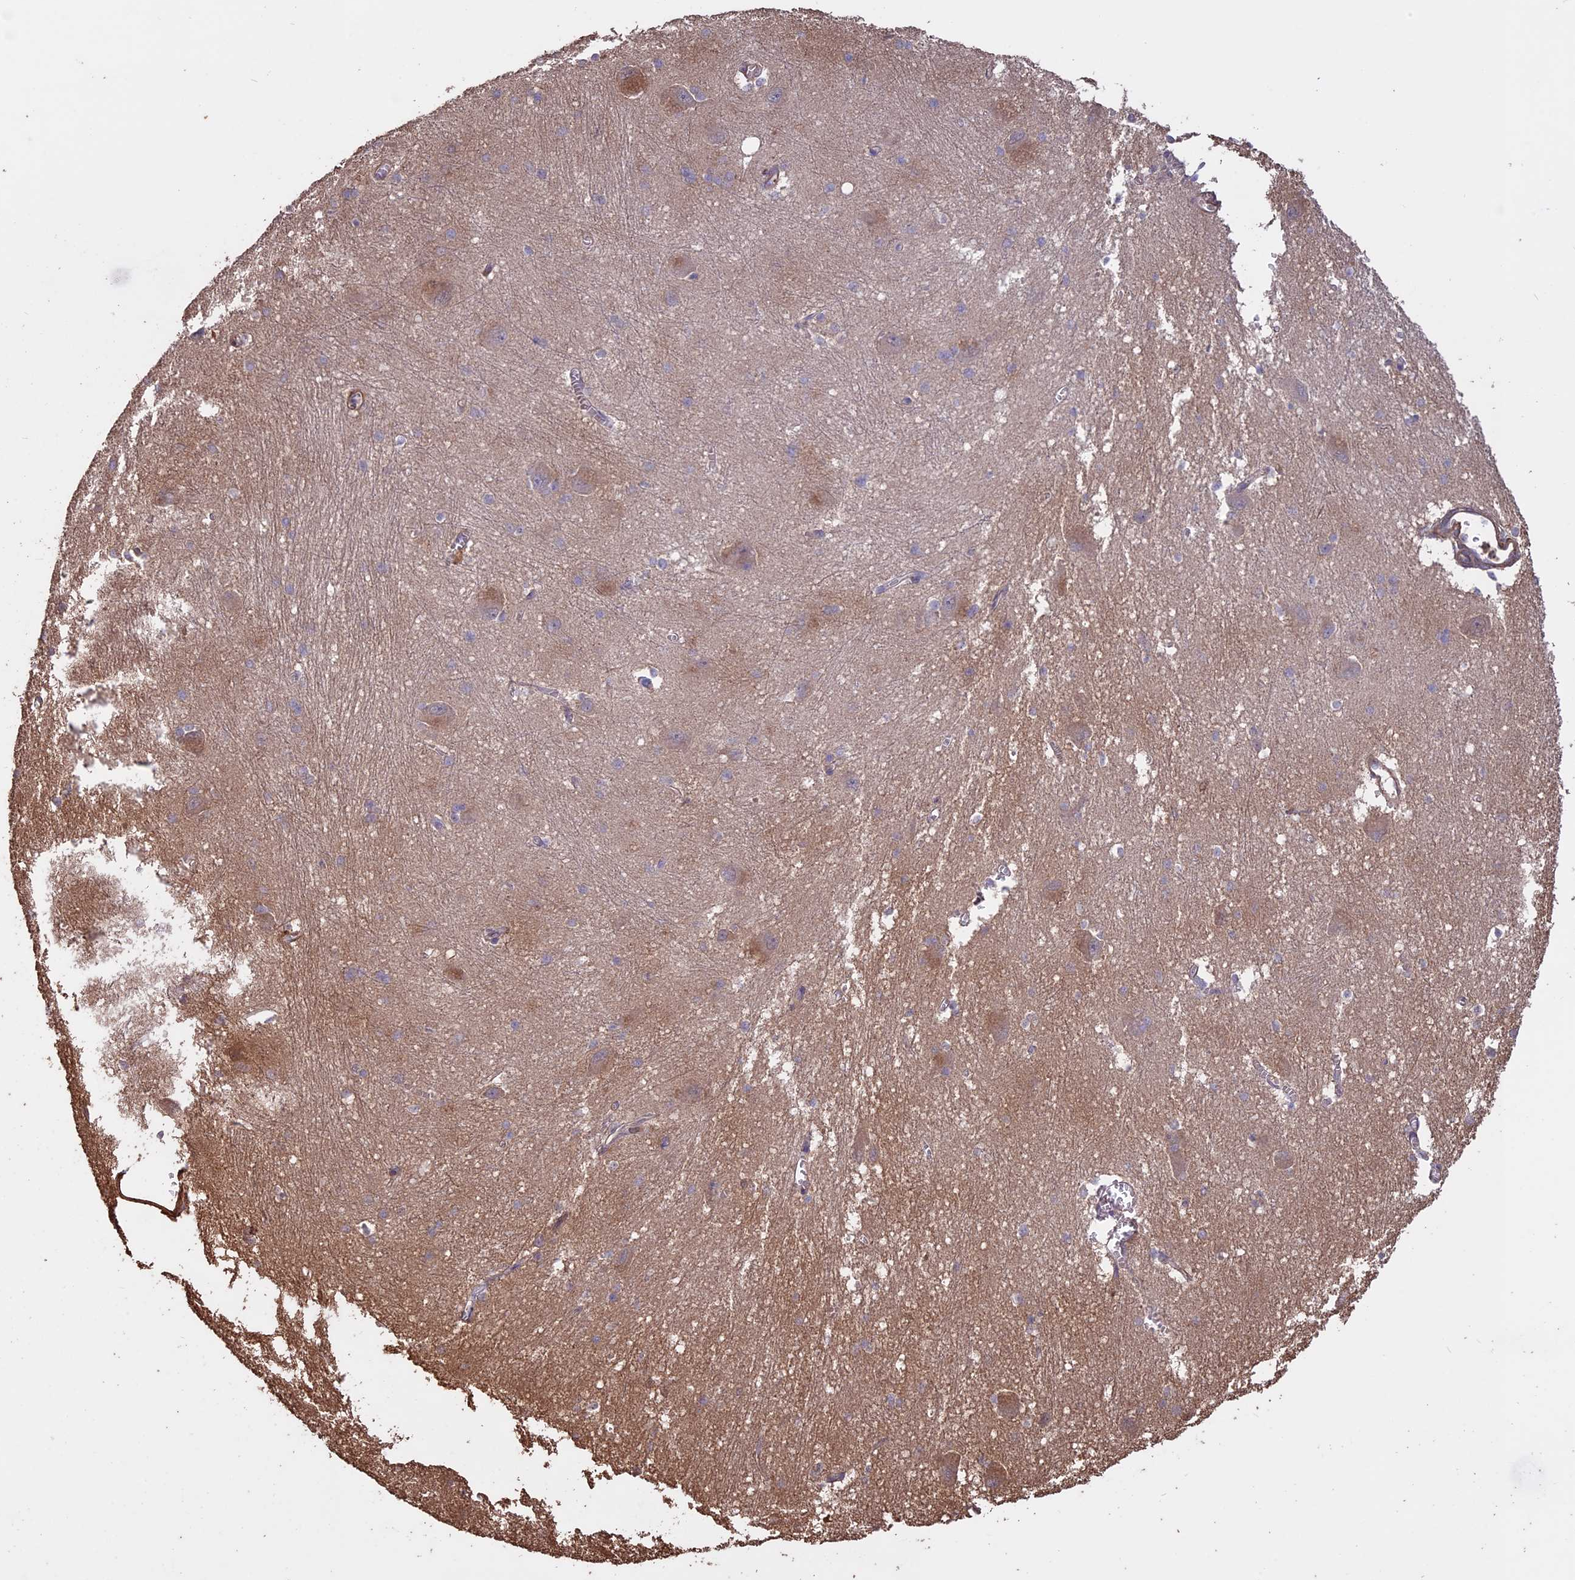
{"staining": {"intensity": "weak", "quantity": "<25%", "location": "cytoplasmic/membranous"}, "tissue": "caudate", "cell_type": "Glial cells", "image_type": "normal", "snomed": [{"axis": "morphology", "description": "Normal tissue, NOS"}, {"axis": "topography", "description": "Lateral ventricle wall"}], "caption": "This is an IHC histopathology image of benign caudate. There is no positivity in glial cells.", "gene": "CCDC148", "patient": {"sex": "male", "age": 37}}